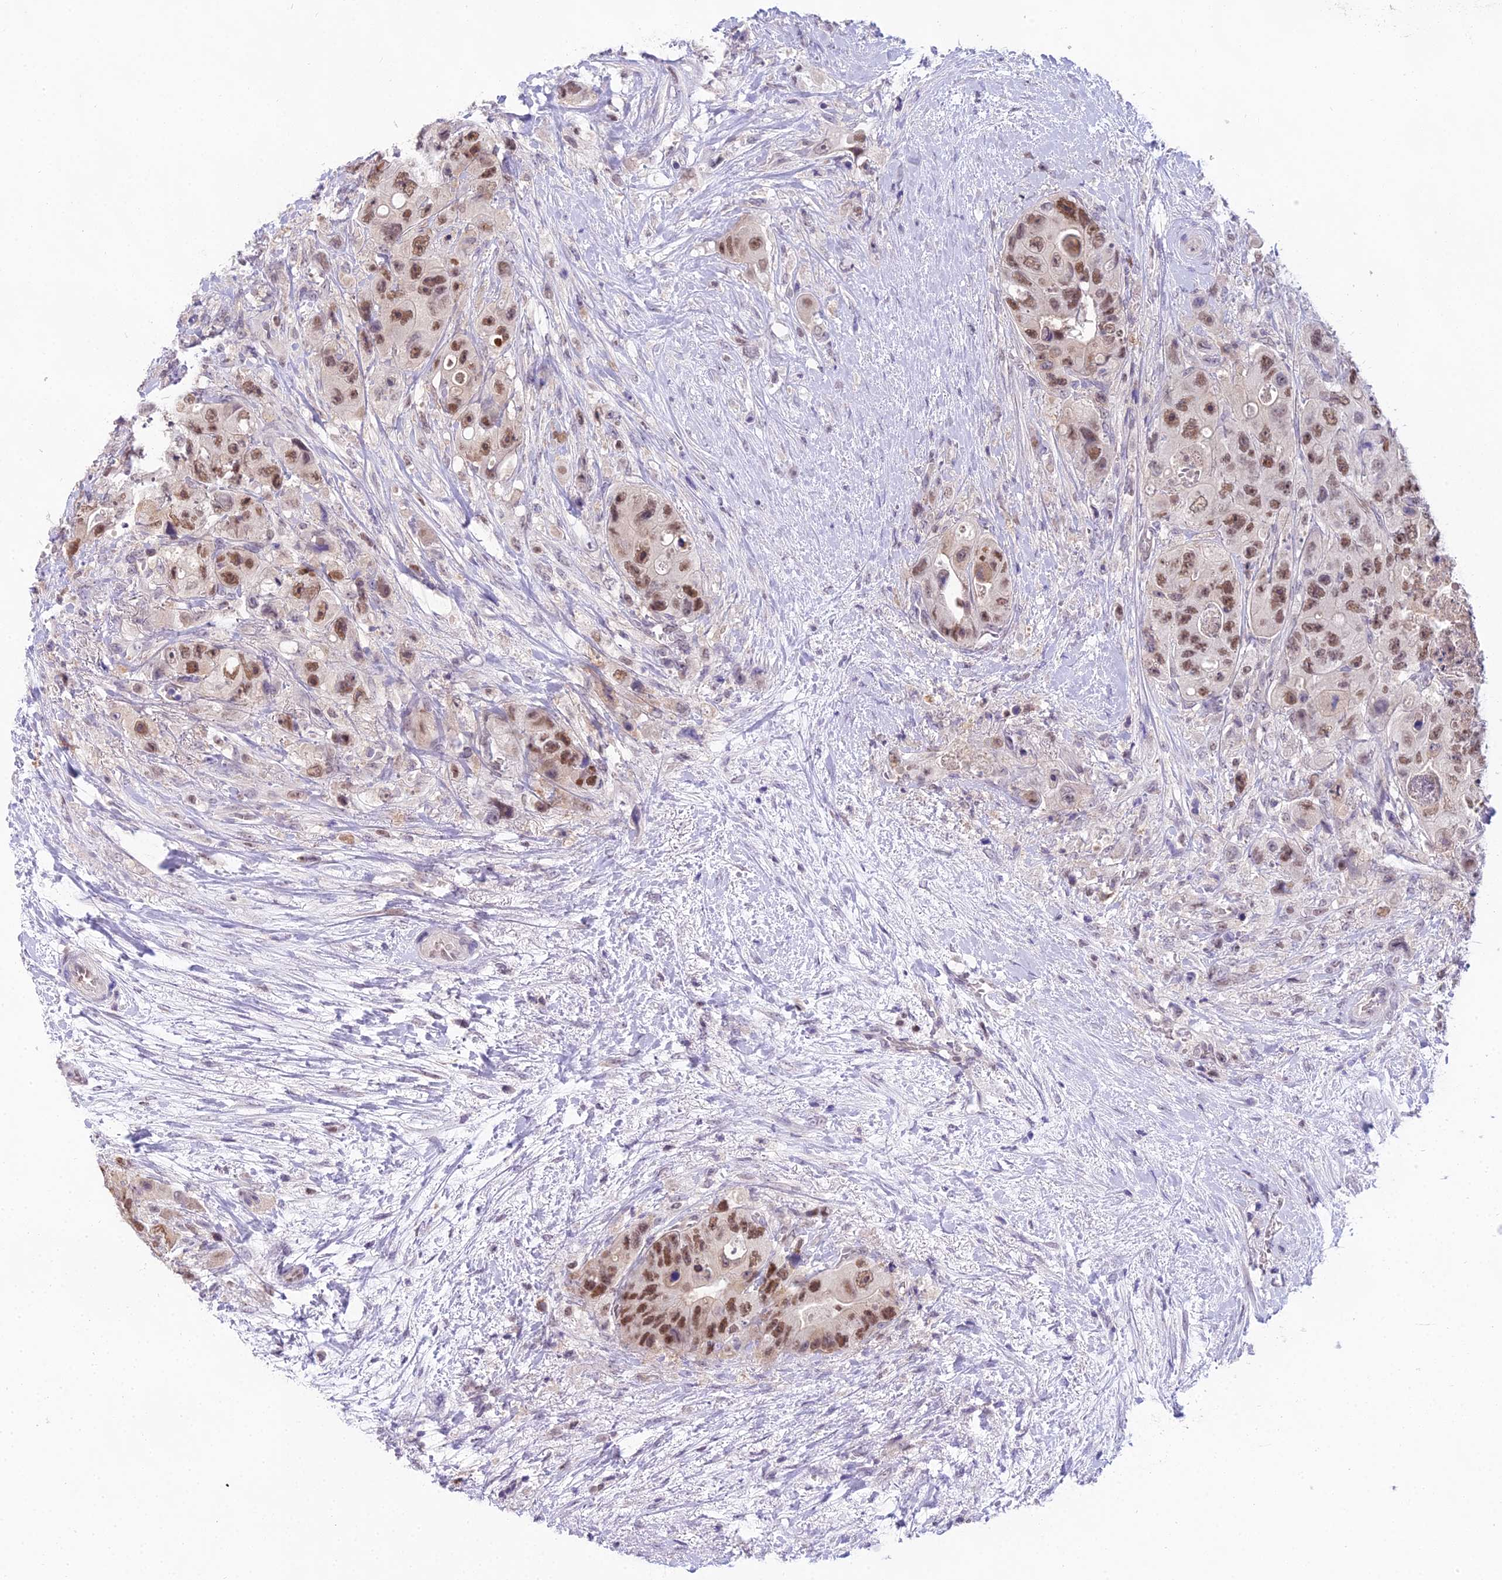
{"staining": {"intensity": "moderate", "quantity": ">75%", "location": "nuclear"}, "tissue": "colorectal cancer", "cell_type": "Tumor cells", "image_type": "cancer", "snomed": [{"axis": "morphology", "description": "Adenocarcinoma, NOS"}, {"axis": "topography", "description": "Colon"}], "caption": "Colorectal adenocarcinoma stained with immunohistochemistry (IHC) exhibits moderate nuclear positivity in about >75% of tumor cells.", "gene": "MAT2A", "patient": {"sex": "female", "age": 46}}